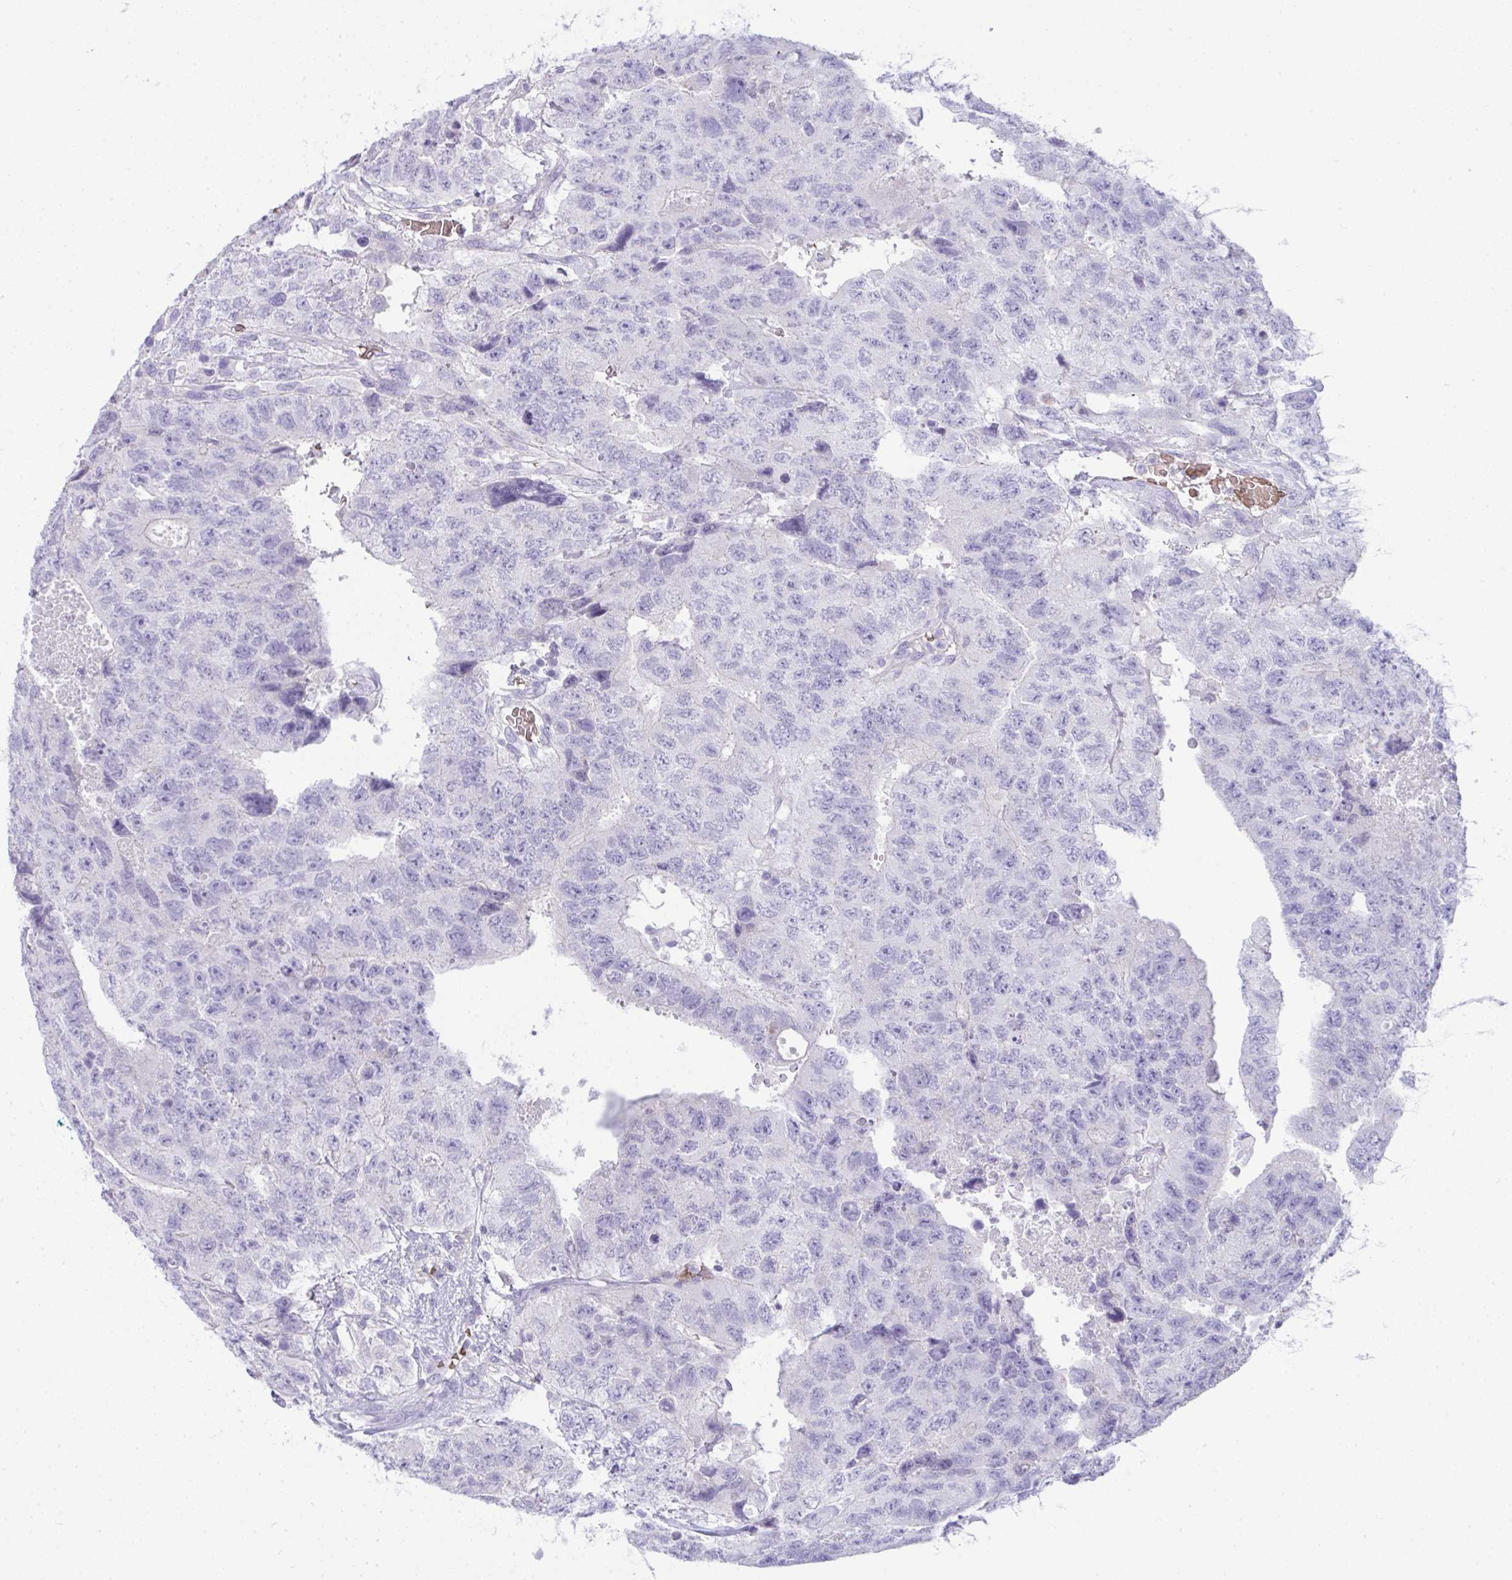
{"staining": {"intensity": "negative", "quantity": "none", "location": "none"}, "tissue": "testis cancer", "cell_type": "Tumor cells", "image_type": "cancer", "snomed": [{"axis": "morphology", "description": "Carcinoma, Embryonal, NOS"}, {"axis": "topography", "description": "Testis"}], "caption": "High magnification brightfield microscopy of testis cancer stained with DAB (3,3'-diaminobenzidine) (brown) and counterstained with hematoxylin (blue): tumor cells show no significant positivity.", "gene": "SPTB", "patient": {"sex": "male", "age": 24}}